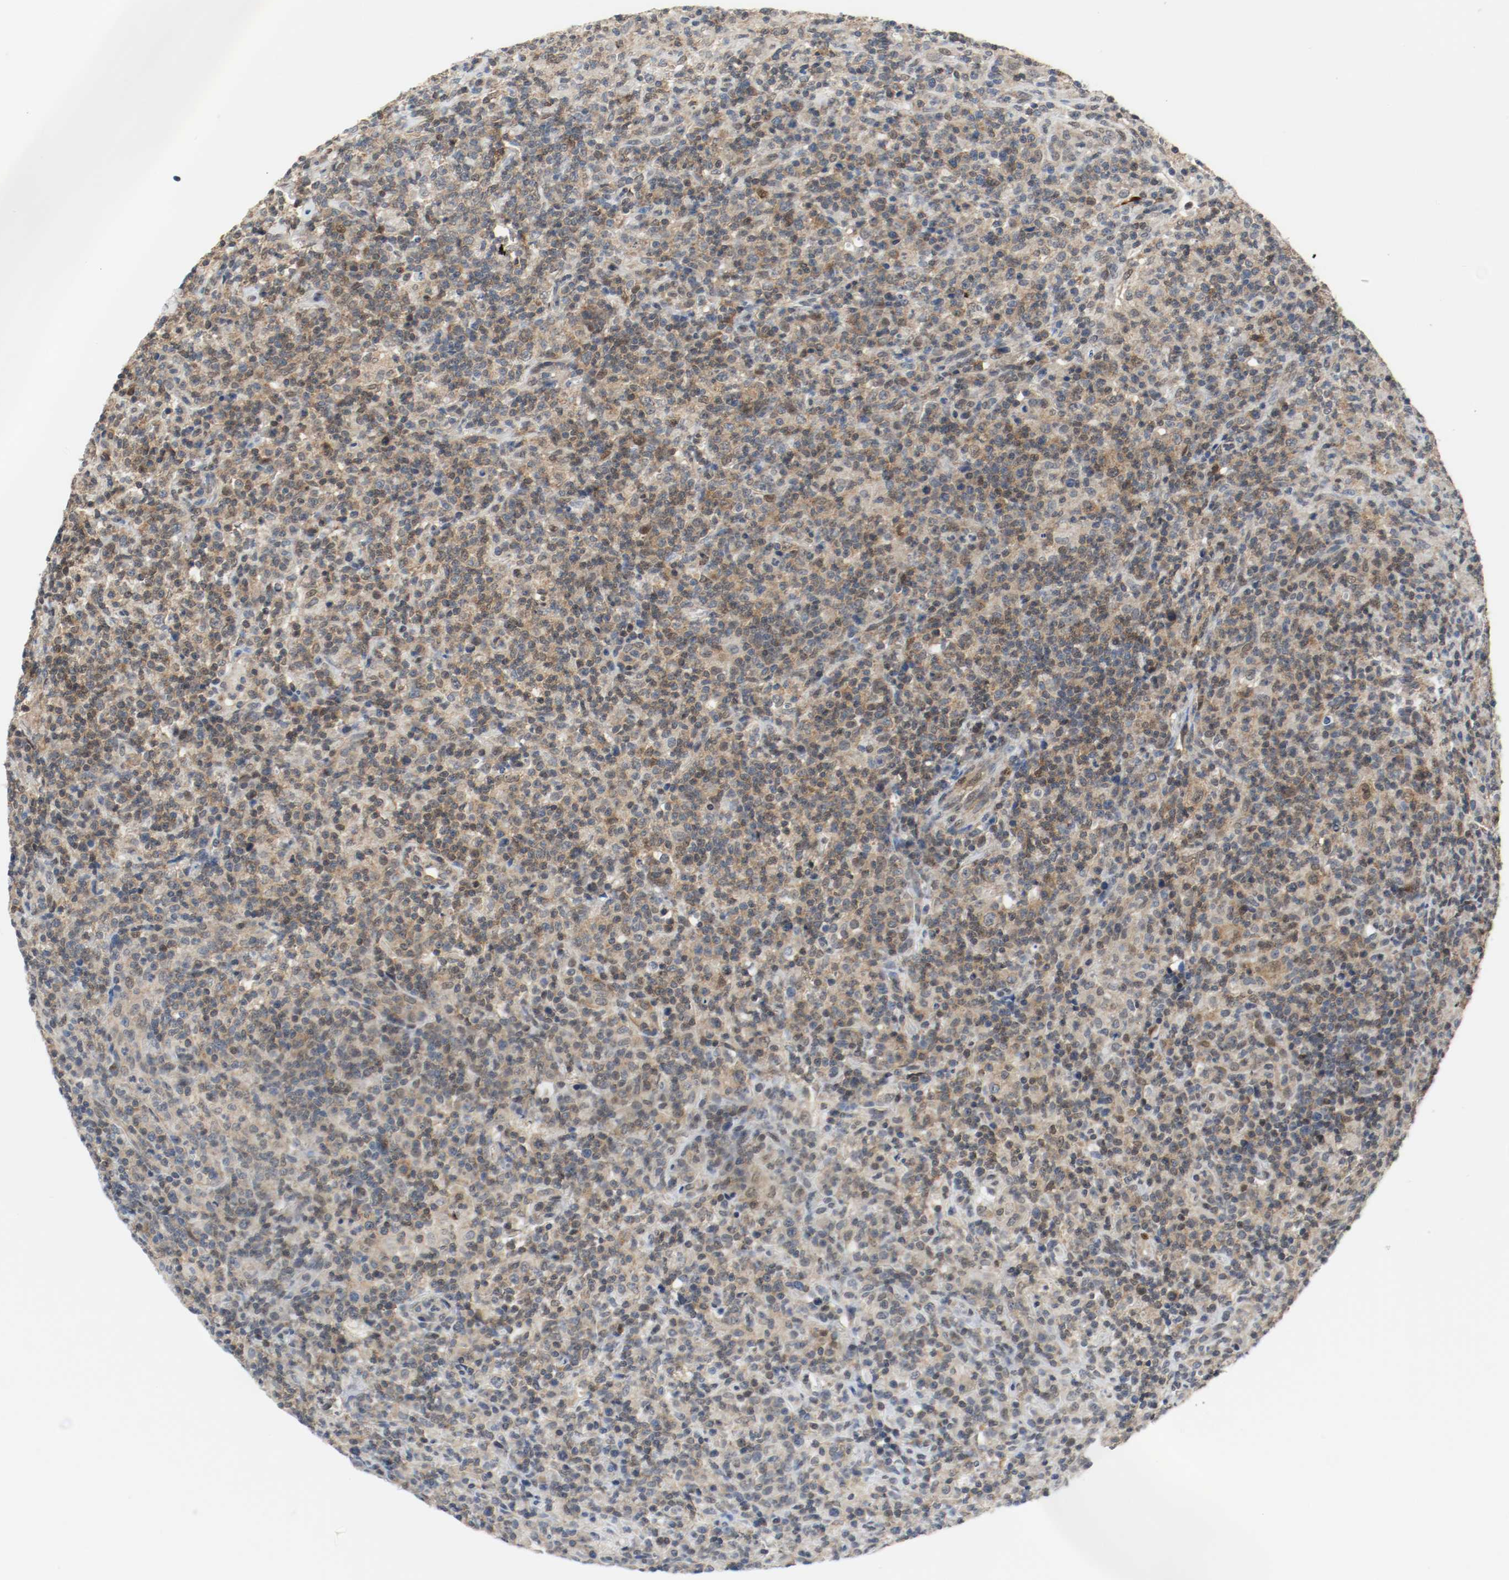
{"staining": {"intensity": "weak", "quantity": ">75%", "location": "cytoplasmic/membranous,nuclear"}, "tissue": "lymphoma", "cell_type": "Tumor cells", "image_type": "cancer", "snomed": [{"axis": "morphology", "description": "Hodgkin's disease, NOS"}, {"axis": "topography", "description": "Lymph node"}], "caption": "Brown immunohistochemical staining in human Hodgkin's disease exhibits weak cytoplasmic/membranous and nuclear expression in about >75% of tumor cells.", "gene": "PPME1", "patient": {"sex": "male", "age": 65}}